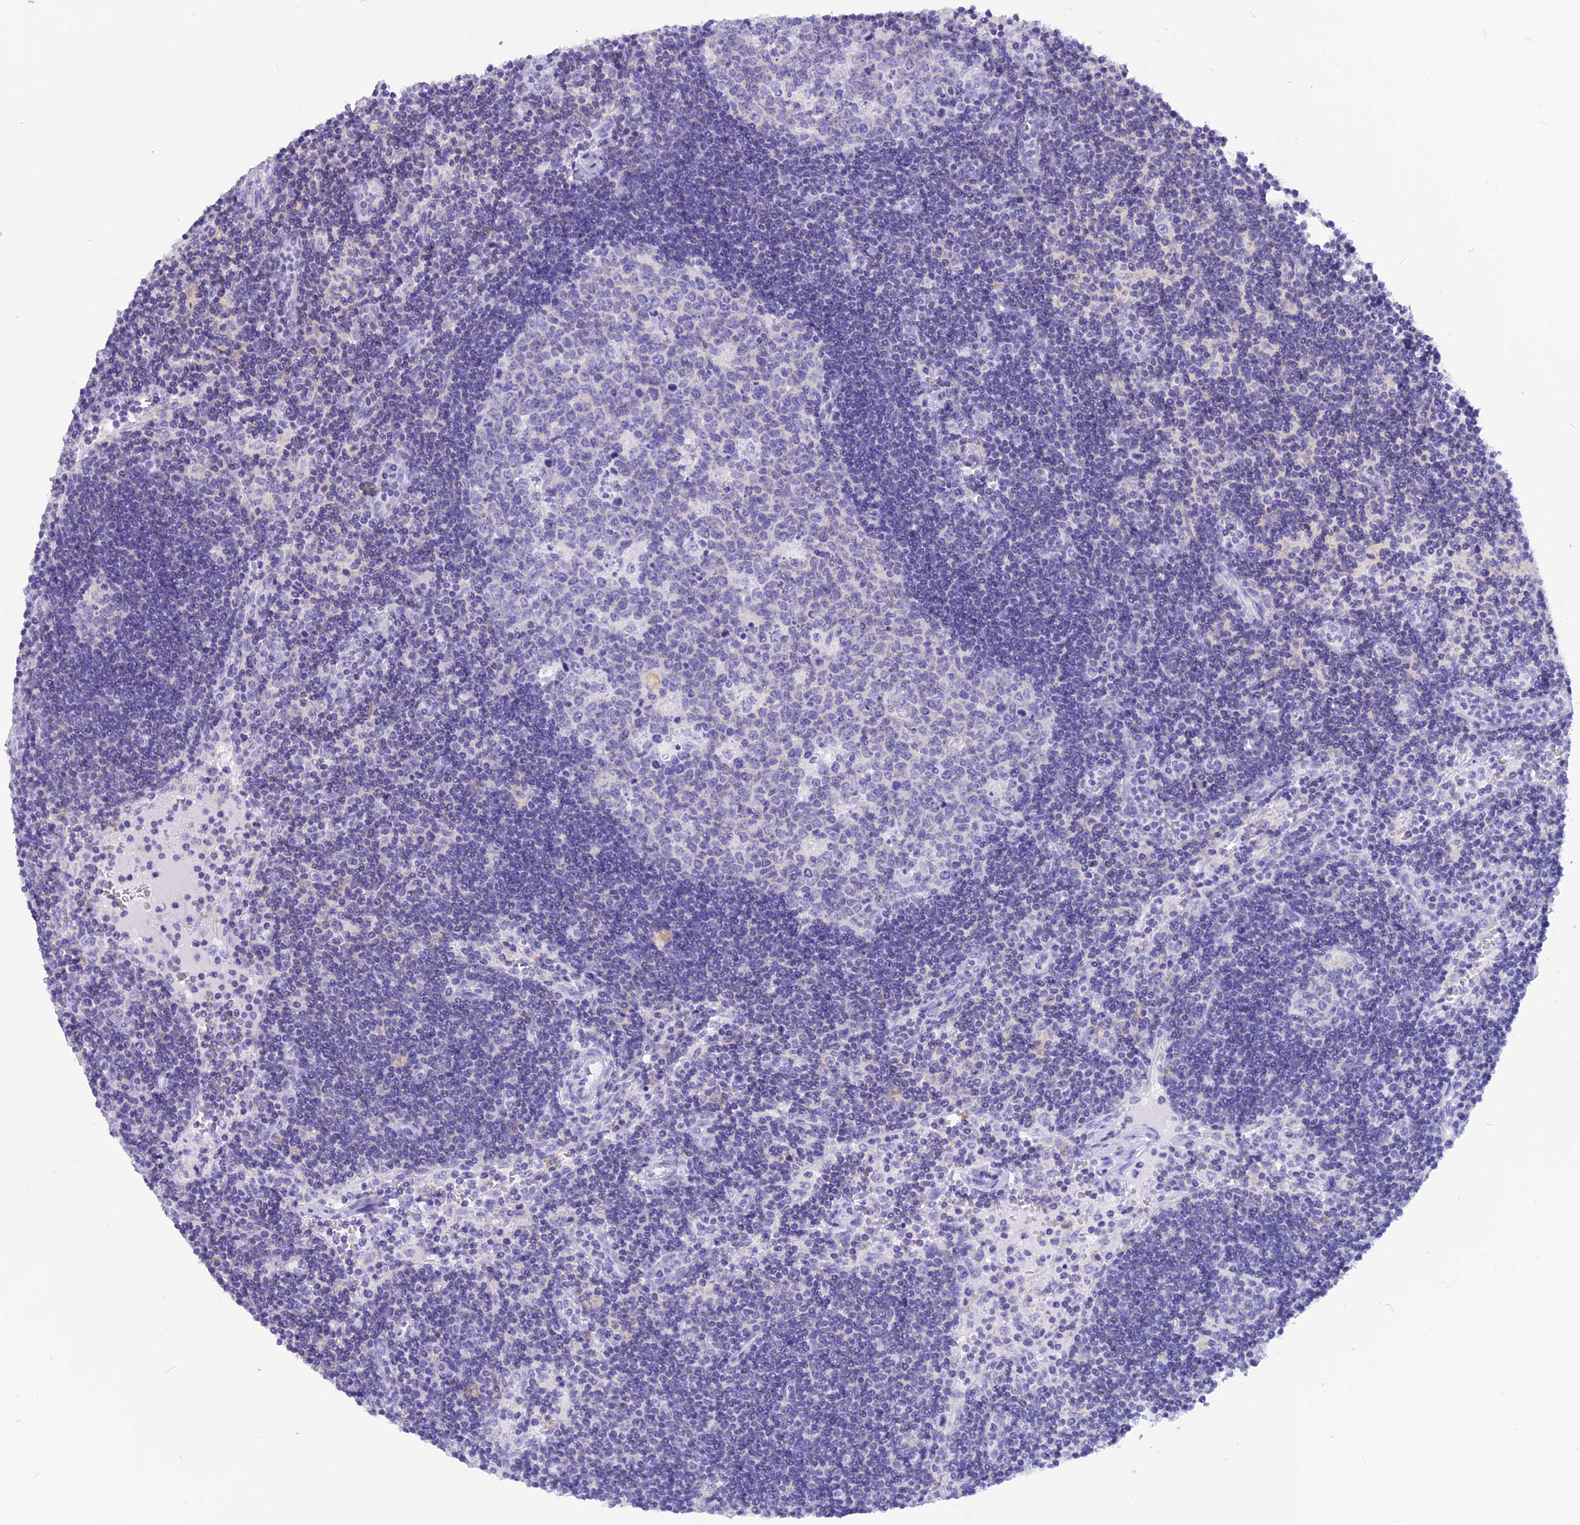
{"staining": {"intensity": "negative", "quantity": "none", "location": "none"}, "tissue": "lymph node", "cell_type": "Germinal center cells", "image_type": "normal", "snomed": [{"axis": "morphology", "description": "Normal tissue, NOS"}, {"axis": "topography", "description": "Lymph node"}], "caption": "Germinal center cells show no significant protein expression in normal lymph node. (DAB immunohistochemistry, high magnification).", "gene": "GLYATL1B", "patient": {"sex": "female", "age": 32}}